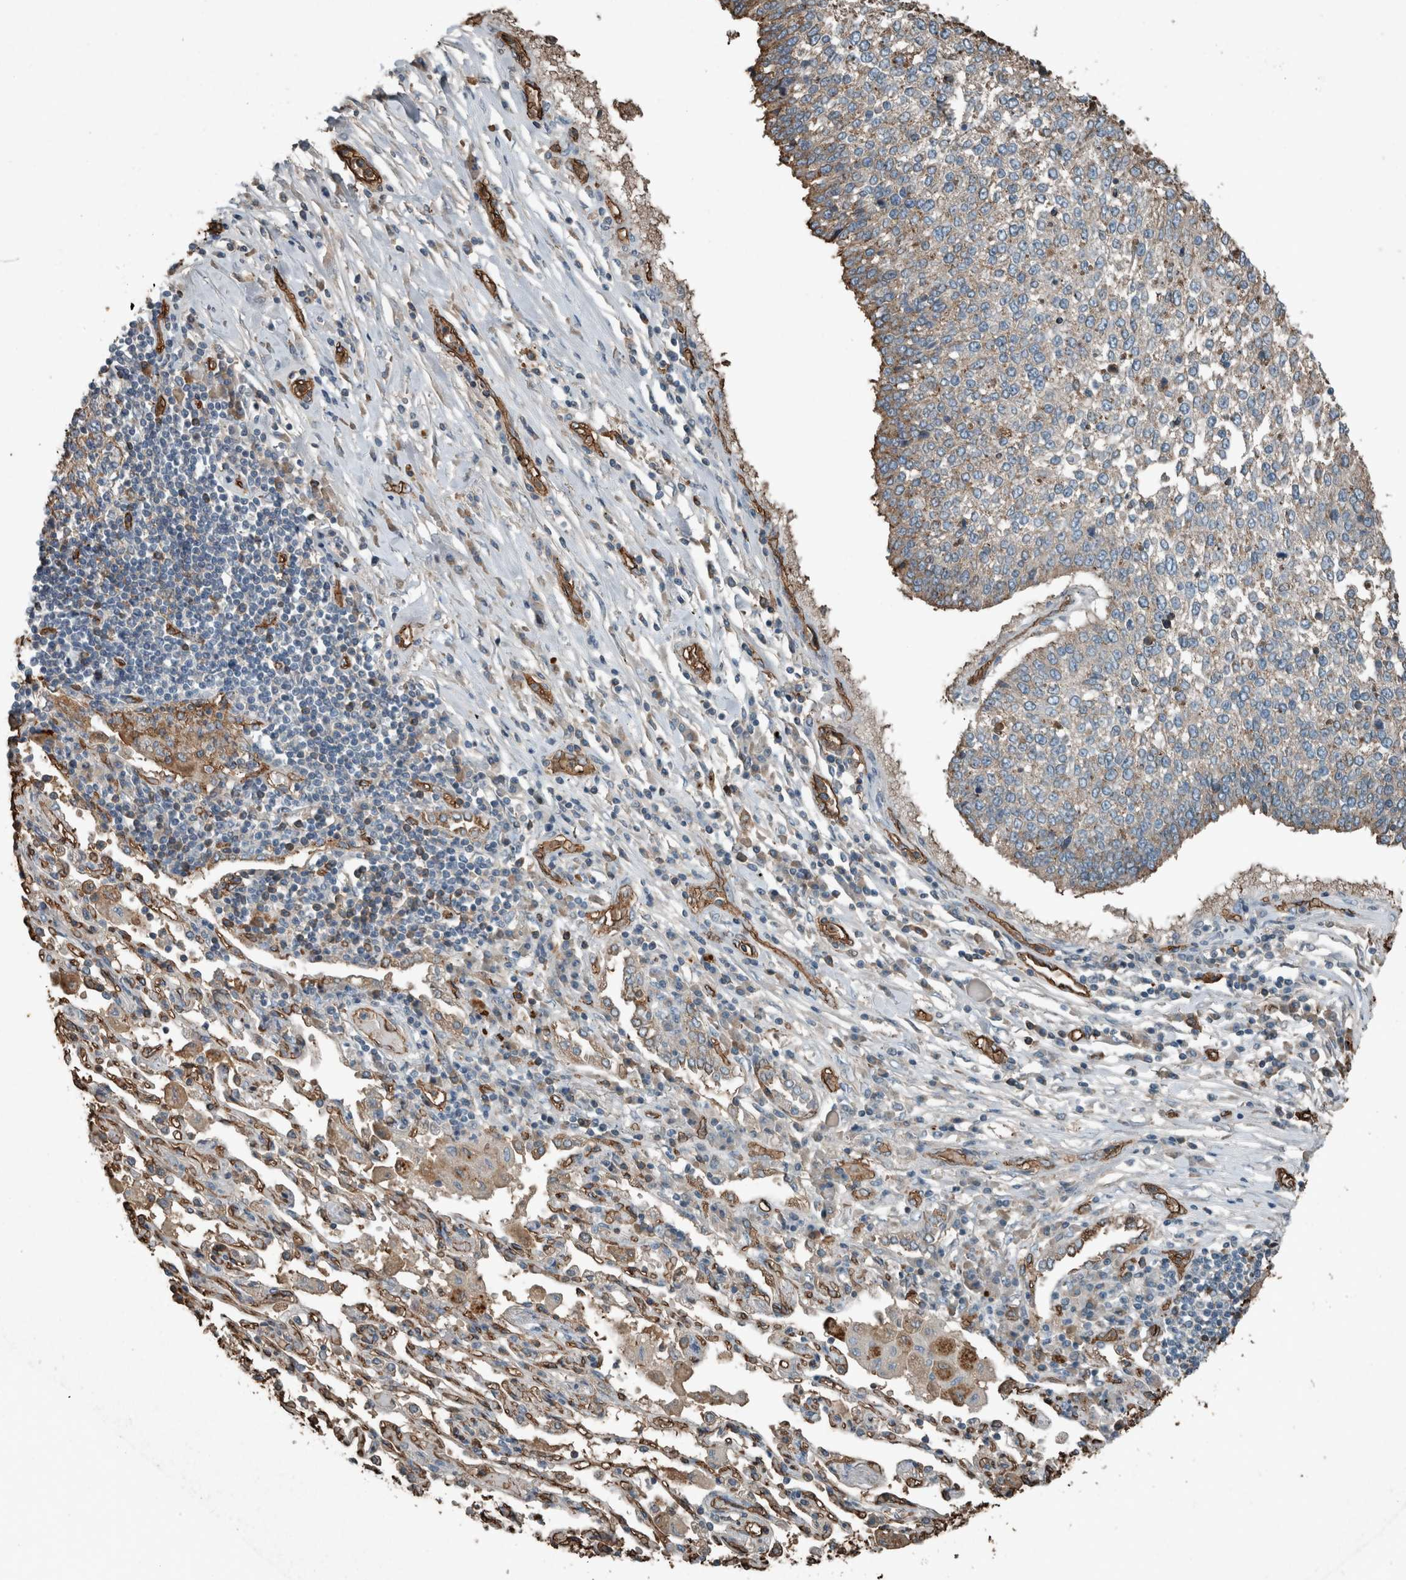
{"staining": {"intensity": "weak", "quantity": "<25%", "location": "cytoplasmic/membranous"}, "tissue": "lung cancer", "cell_type": "Tumor cells", "image_type": "cancer", "snomed": [{"axis": "morphology", "description": "Normal tissue, NOS"}, {"axis": "morphology", "description": "Squamous cell carcinoma, NOS"}, {"axis": "topography", "description": "Cartilage tissue"}, {"axis": "topography", "description": "Bronchus"}, {"axis": "topography", "description": "Lung"}, {"axis": "topography", "description": "Peripheral nerve tissue"}], "caption": "DAB immunohistochemical staining of human lung squamous cell carcinoma demonstrates no significant positivity in tumor cells.", "gene": "LBP", "patient": {"sex": "female", "age": 49}}